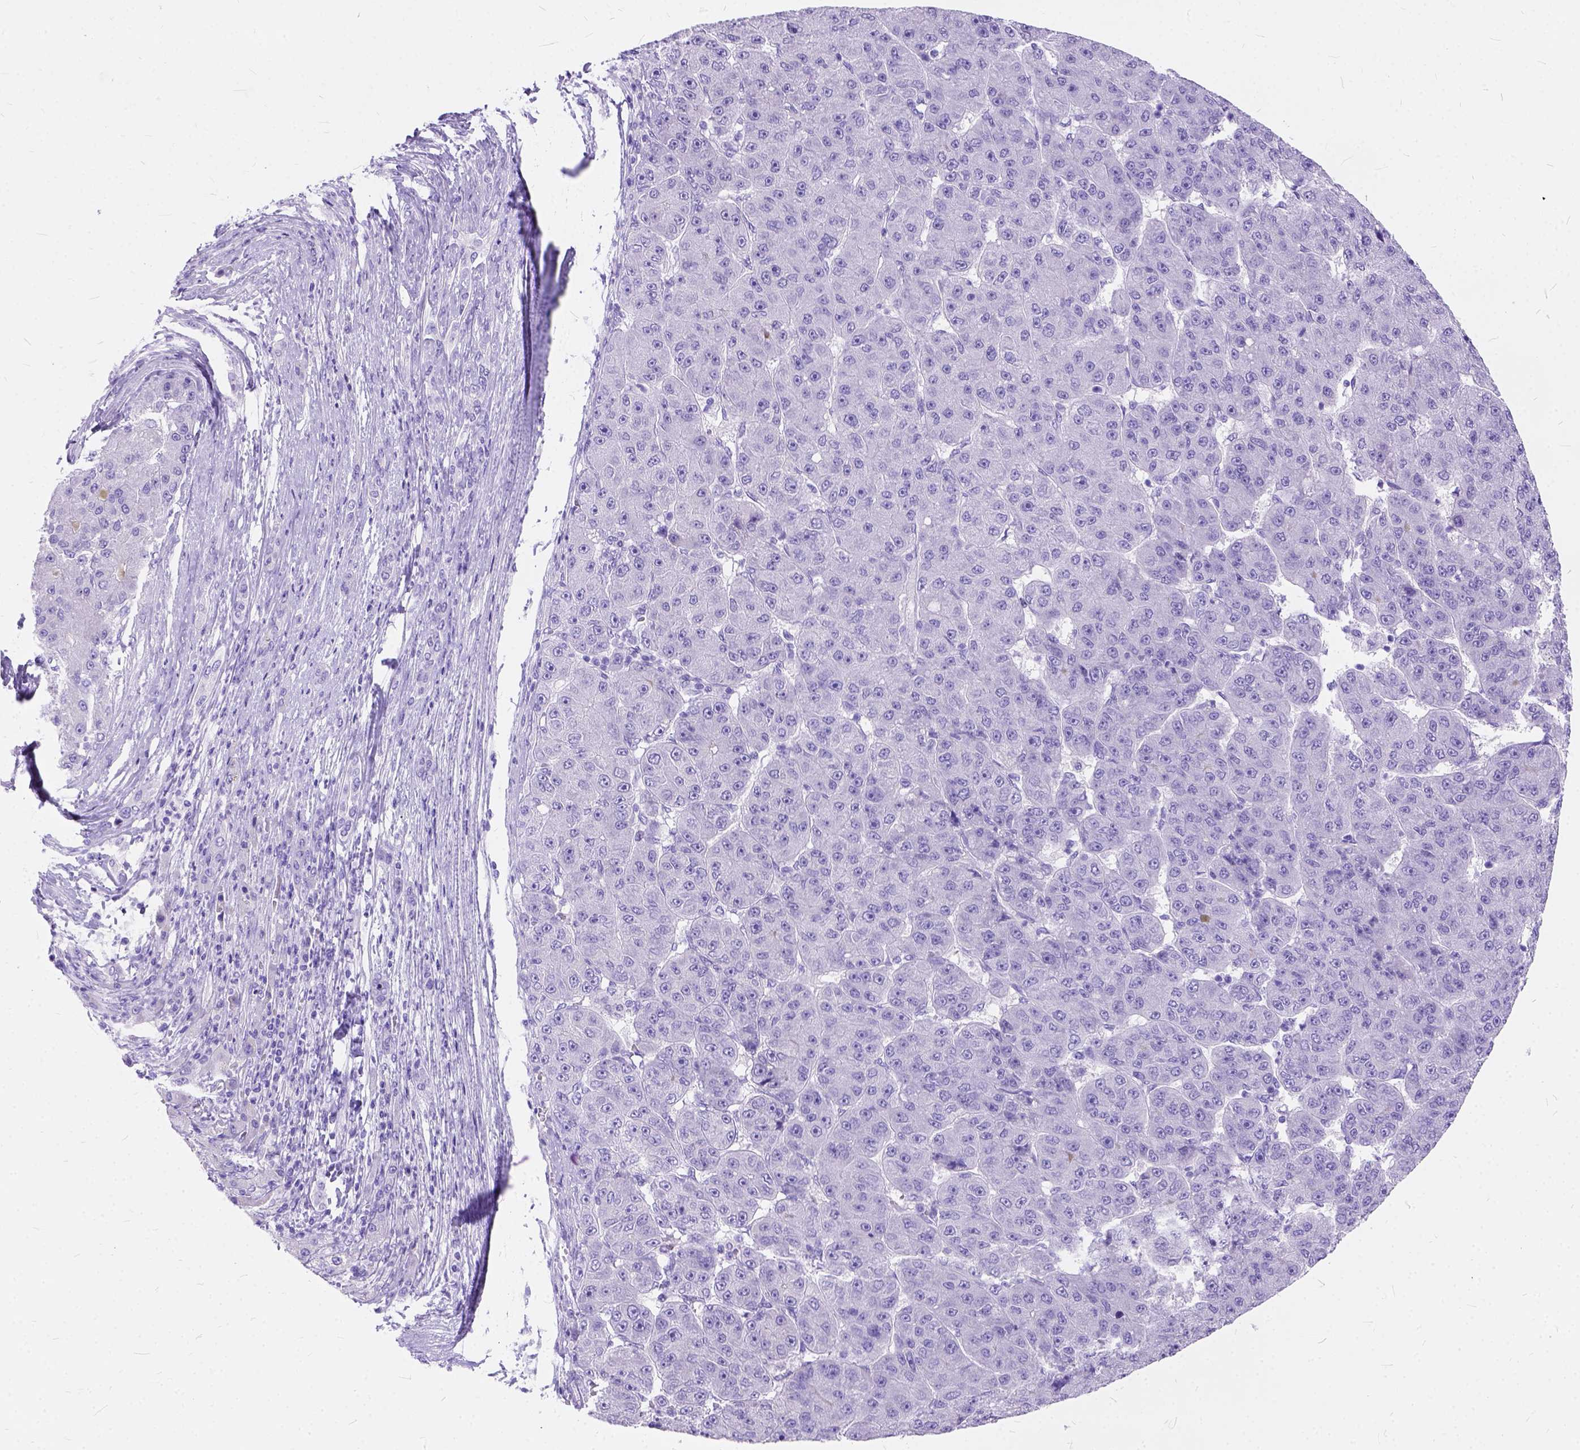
{"staining": {"intensity": "negative", "quantity": "none", "location": "none"}, "tissue": "liver cancer", "cell_type": "Tumor cells", "image_type": "cancer", "snomed": [{"axis": "morphology", "description": "Carcinoma, Hepatocellular, NOS"}, {"axis": "topography", "description": "Liver"}], "caption": "This histopathology image is of liver cancer stained with immunohistochemistry to label a protein in brown with the nuclei are counter-stained blue. There is no staining in tumor cells.", "gene": "C1QTNF3", "patient": {"sex": "male", "age": 67}}